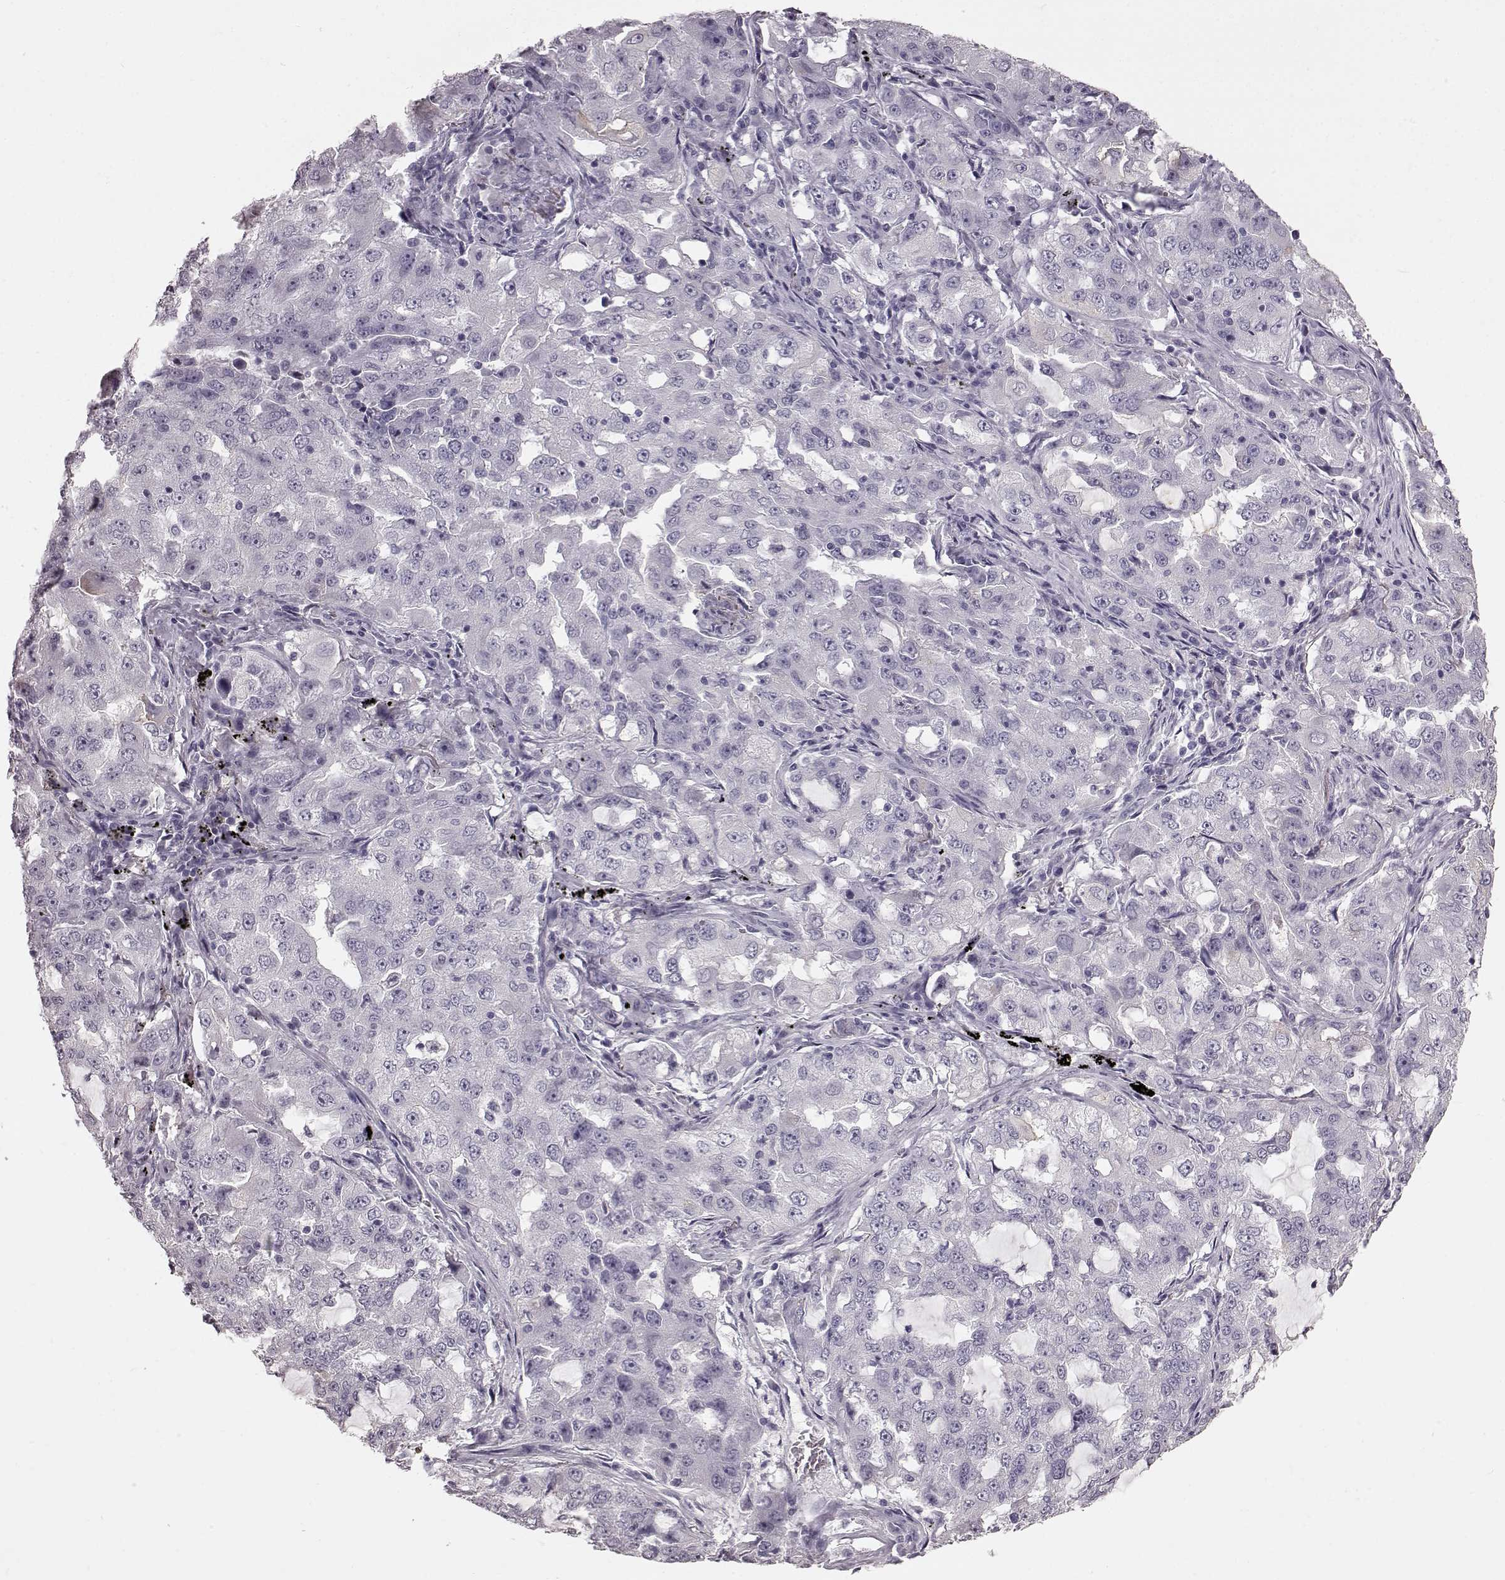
{"staining": {"intensity": "negative", "quantity": "none", "location": "none"}, "tissue": "lung cancer", "cell_type": "Tumor cells", "image_type": "cancer", "snomed": [{"axis": "morphology", "description": "Adenocarcinoma, NOS"}, {"axis": "topography", "description": "Lung"}], "caption": "Immunohistochemical staining of human lung cancer displays no significant staining in tumor cells. Brightfield microscopy of immunohistochemistry stained with DAB (3,3'-diaminobenzidine) (brown) and hematoxylin (blue), captured at high magnification.", "gene": "FUT4", "patient": {"sex": "female", "age": 61}}